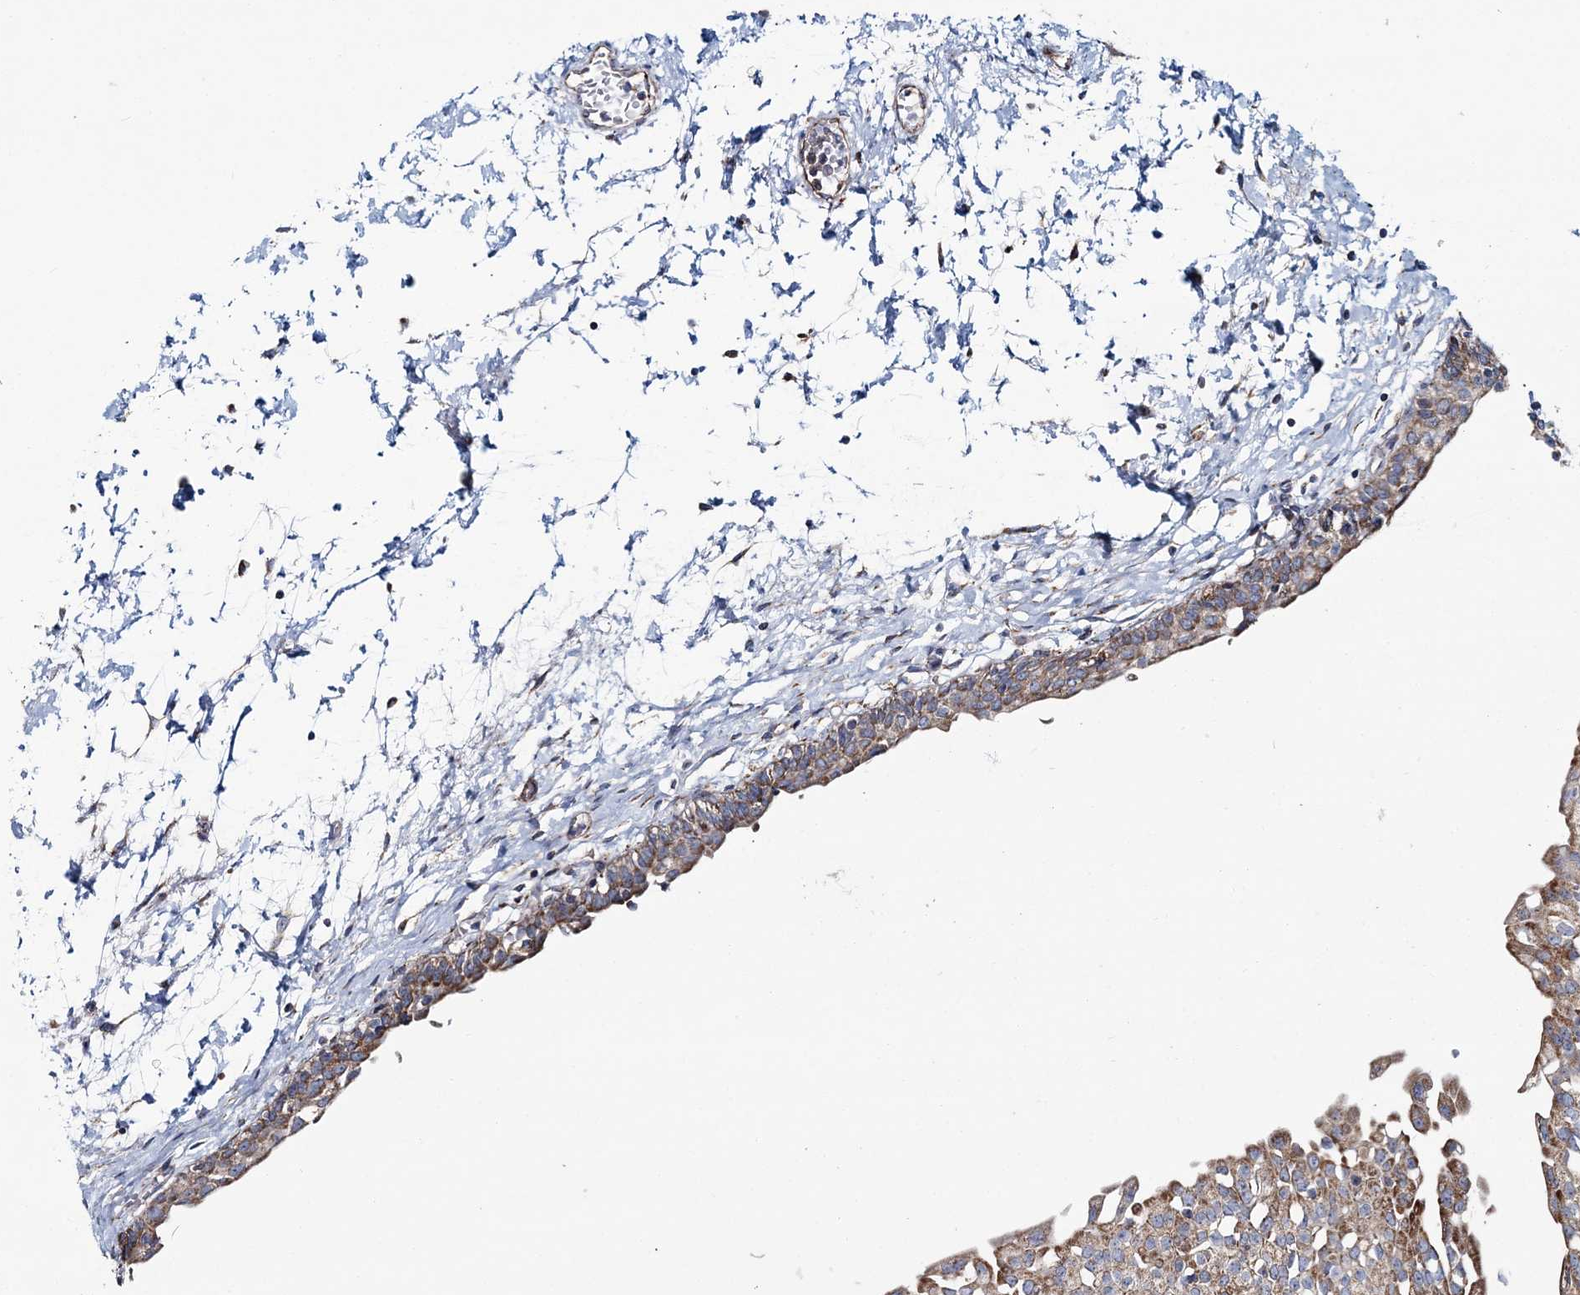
{"staining": {"intensity": "moderate", "quantity": ">75%", "location": "cytoplasmic/membranous"}, "tissue": "urinary bladder", "cell_type": "Urothelial cells", "image_type": "normal", "snomed": [{"axis": "morphology", "description": "Normal tissue, NOS"}, {"axis": "topography", "description": "Urinary bladder"}], "caption": "IHC (DAB (3,3'-diaminobenzidine)) staining of unremarkable urinary bladder reveals moderate cytoplasmic/membranous protein expression in about >75% of urothelial cells. Nuclei are stained in blue.", "gene": "ARHGAP6", "patient": {"sex": "male", "age": 55}}